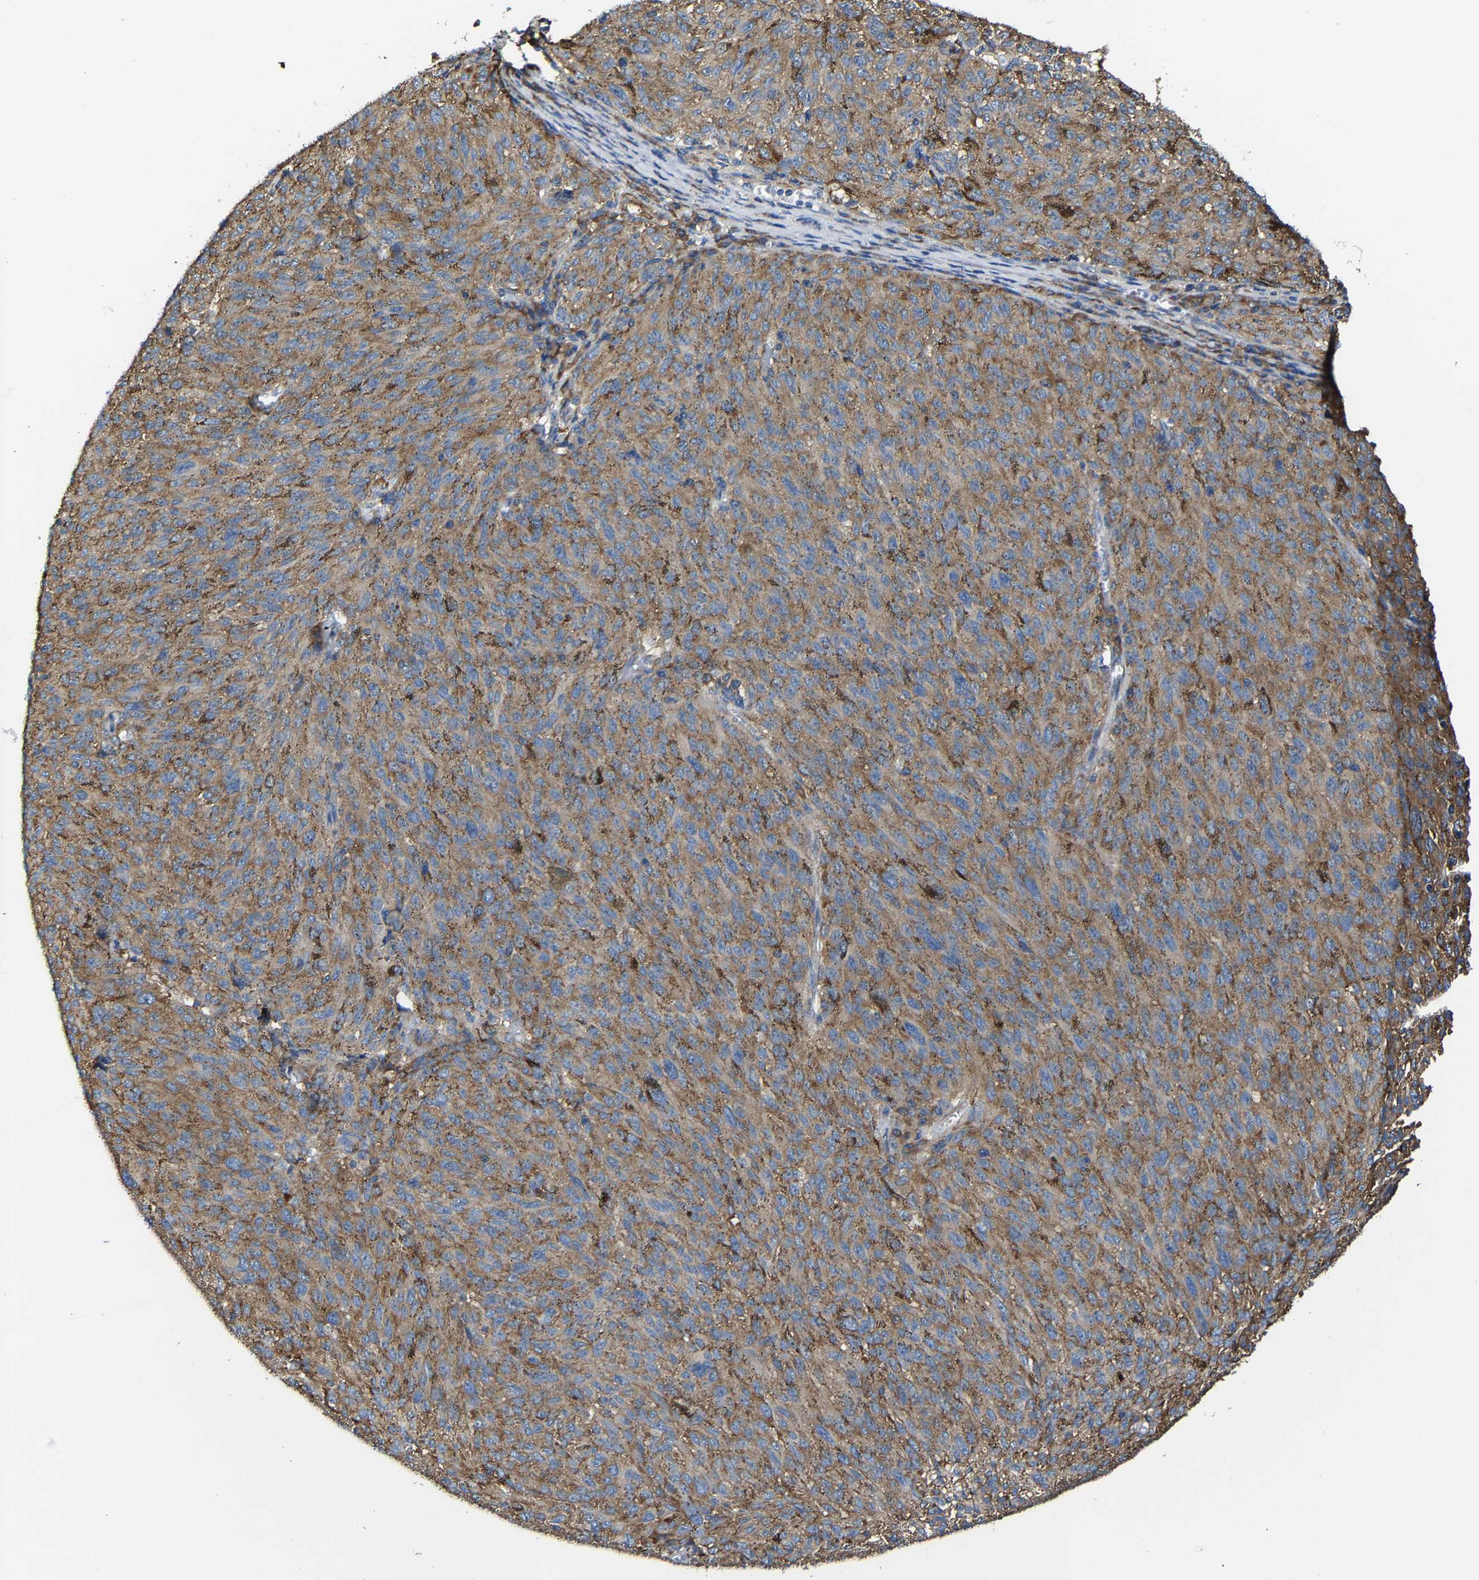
{"staining": {"intensity": "strong", "quantity": ">75%", "location": "cytoplasmic/membranous"}, "tissue": "melanoma", "cell_type": "Tumor cells", "image_type": "cancer", "snomed": [{"axis": "morphology", "description": "Malignant melanoma, NOS"}, {"axis": "topography", "description": "Skin"}], "caption": "Immunohistochemical staining of human melanoma demonstrates high levels of strong cytoplasmic/membranous protein positivity in about >75% of tumor cells. The staining was performed using DAB (3,3'-diaminobenzidine), with brown indicating positive protein expression. Nuclei are stained blue with hematoxylin.", "gene": "G3BP2", "patient": {"sex": "female", "age": 72}}